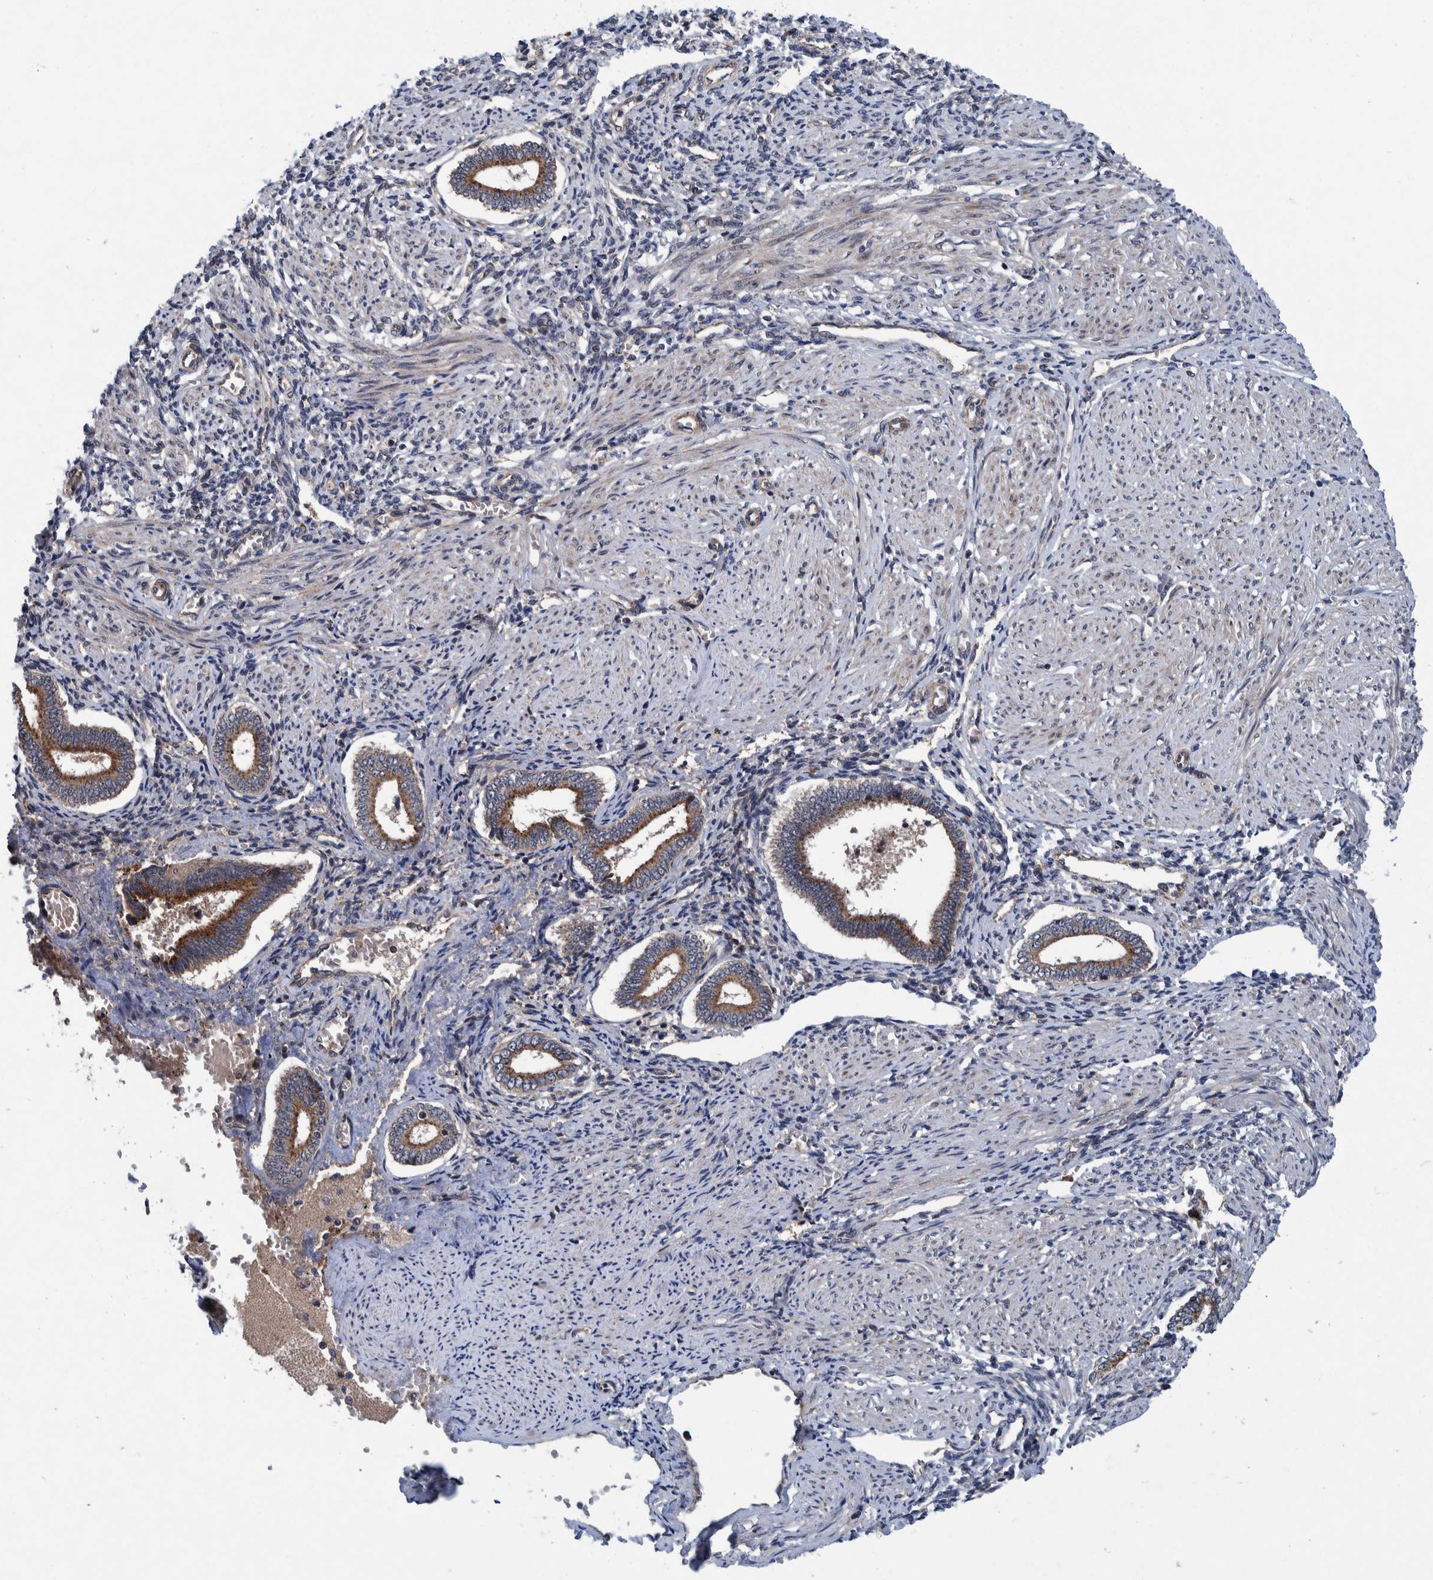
{"staining": {"intensity": "weak", "quantity": "25%-75%", "location": "cytoplasmic/membranous"}, "tissue": "endometrium", "cell_type": "Cells in endometrial stroma", "image_type": "normal", "snomed": [{"axis": "morphology", "description": "Normal tissue, NOS"}, {"axis": "topography", "description": "Endometrium"}], "caption": "Brown immunohistochemical staining in normal endometrium reveals weak cytoplasmic/membranous staining in approximately 25%-75% of cells in endometrial stroma.", "gene": "ITIH3", "patient": {"sex": "female", "age": 42}}